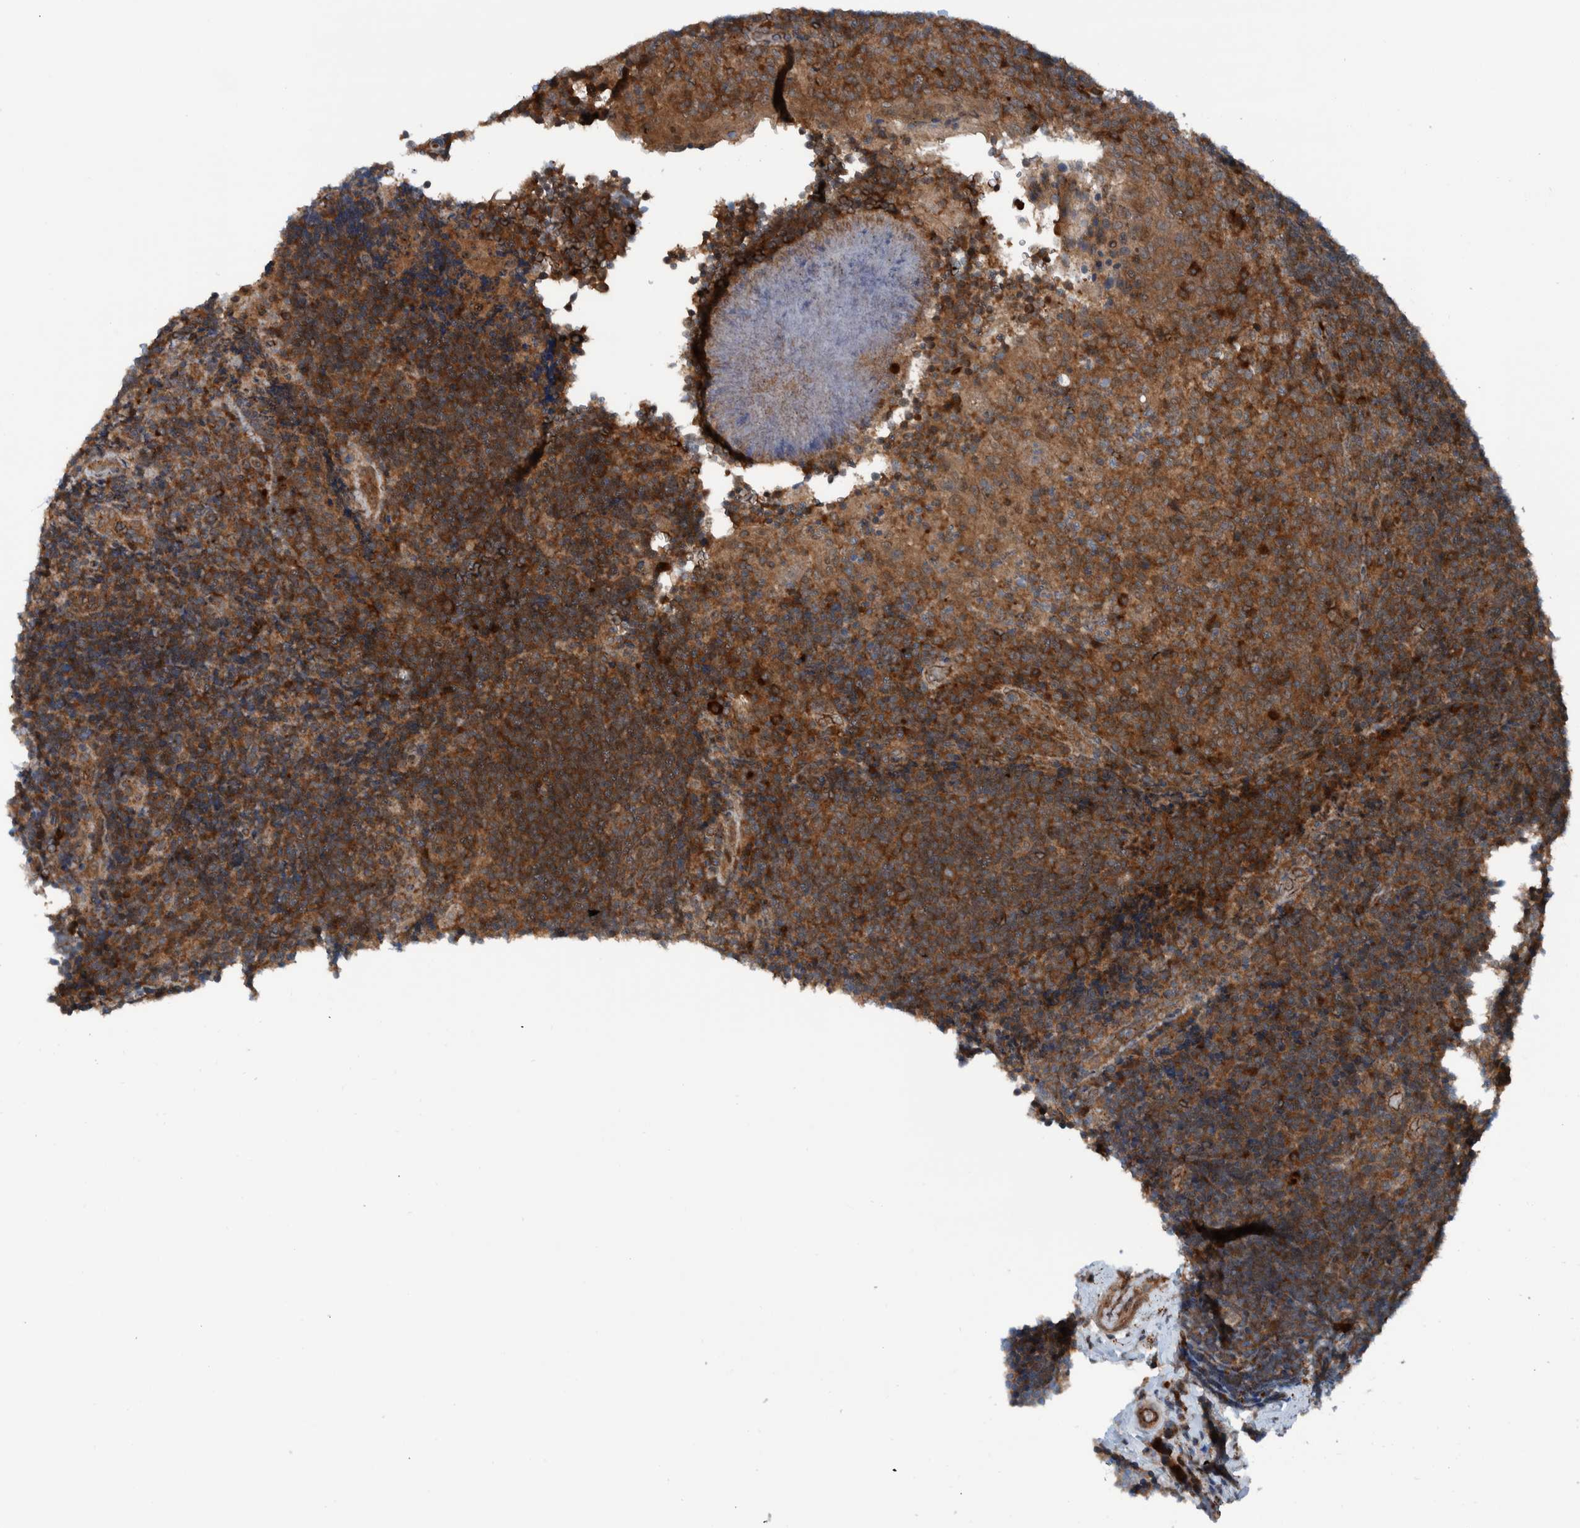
{"staining": {"intensity": "strong", "quantity": ">75%", "location": "cytoplasmic/membranous"}, "tissue": "lymphoma", "cell_type": "Tumor cells", "image_type": "cancer", "snomed": [{"axis": "morphology", "description": "Malignant lymphoma, non-Hodgkin's type, High grade"}, {"axis": "topography", "description": "Tonsil"}], "caption": "Human lymphoma stained with a protein marker exhibits strong staining in tumor cells.", "gene": "CUEDC1", "patient": {"sex": "female", "age": 36}}